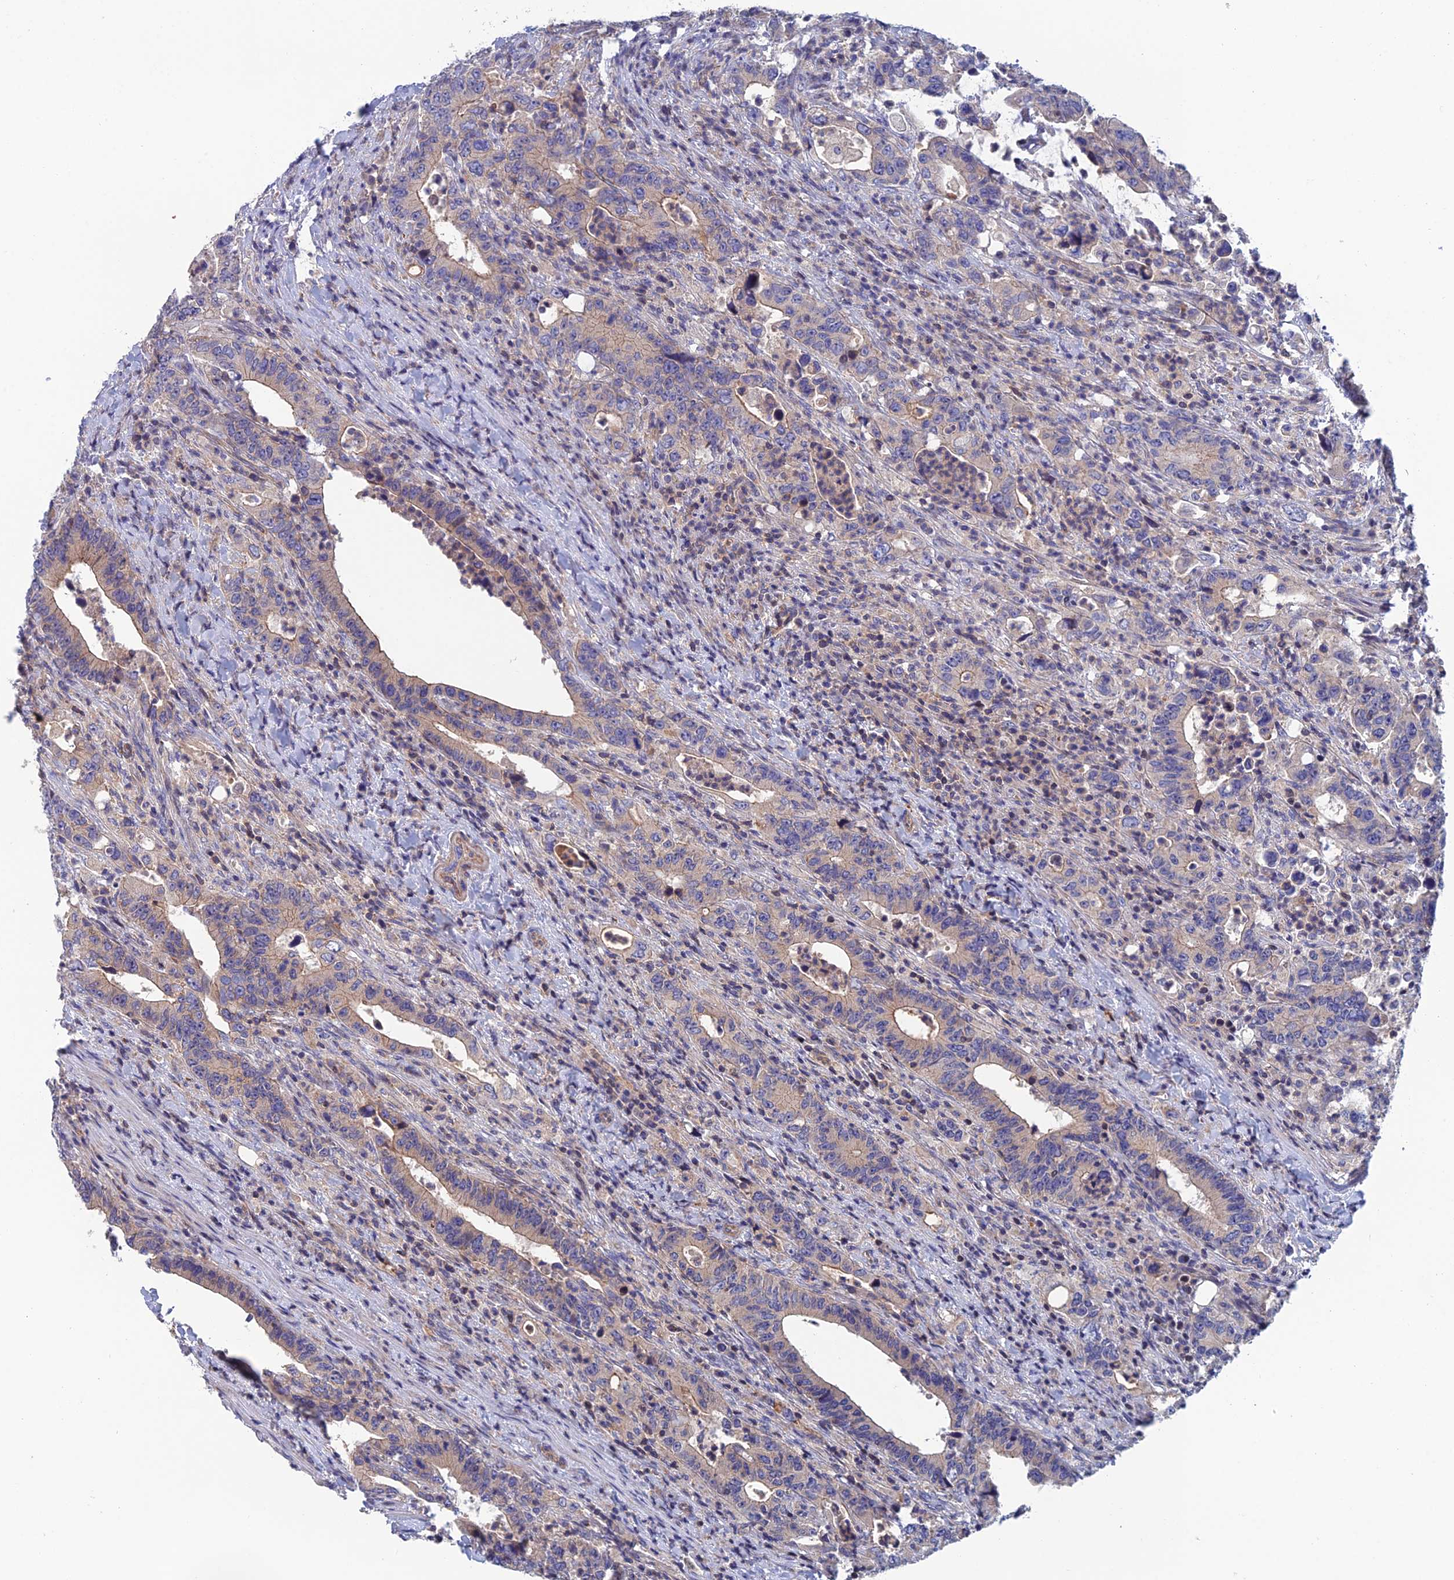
{"staining": {"intensity": "weak", "quantity": "<25%", "location": "cytoplasmic/membranous"}, "tissue": "colorectal cancer", "cell_type": "Tumor cells", "image_type": "cancer", "snomed": [{"axis": "morphology", "description": "Adenocarcinoma, NOS"}, {"axis": "topography", "description": "Colon"}], "caption": "A micrograph of human adenocarcinoma (colorectal) is negative for staining in tumor cells.", "gene": "USP37", "patient": {"sex": "female", "age": 75}}